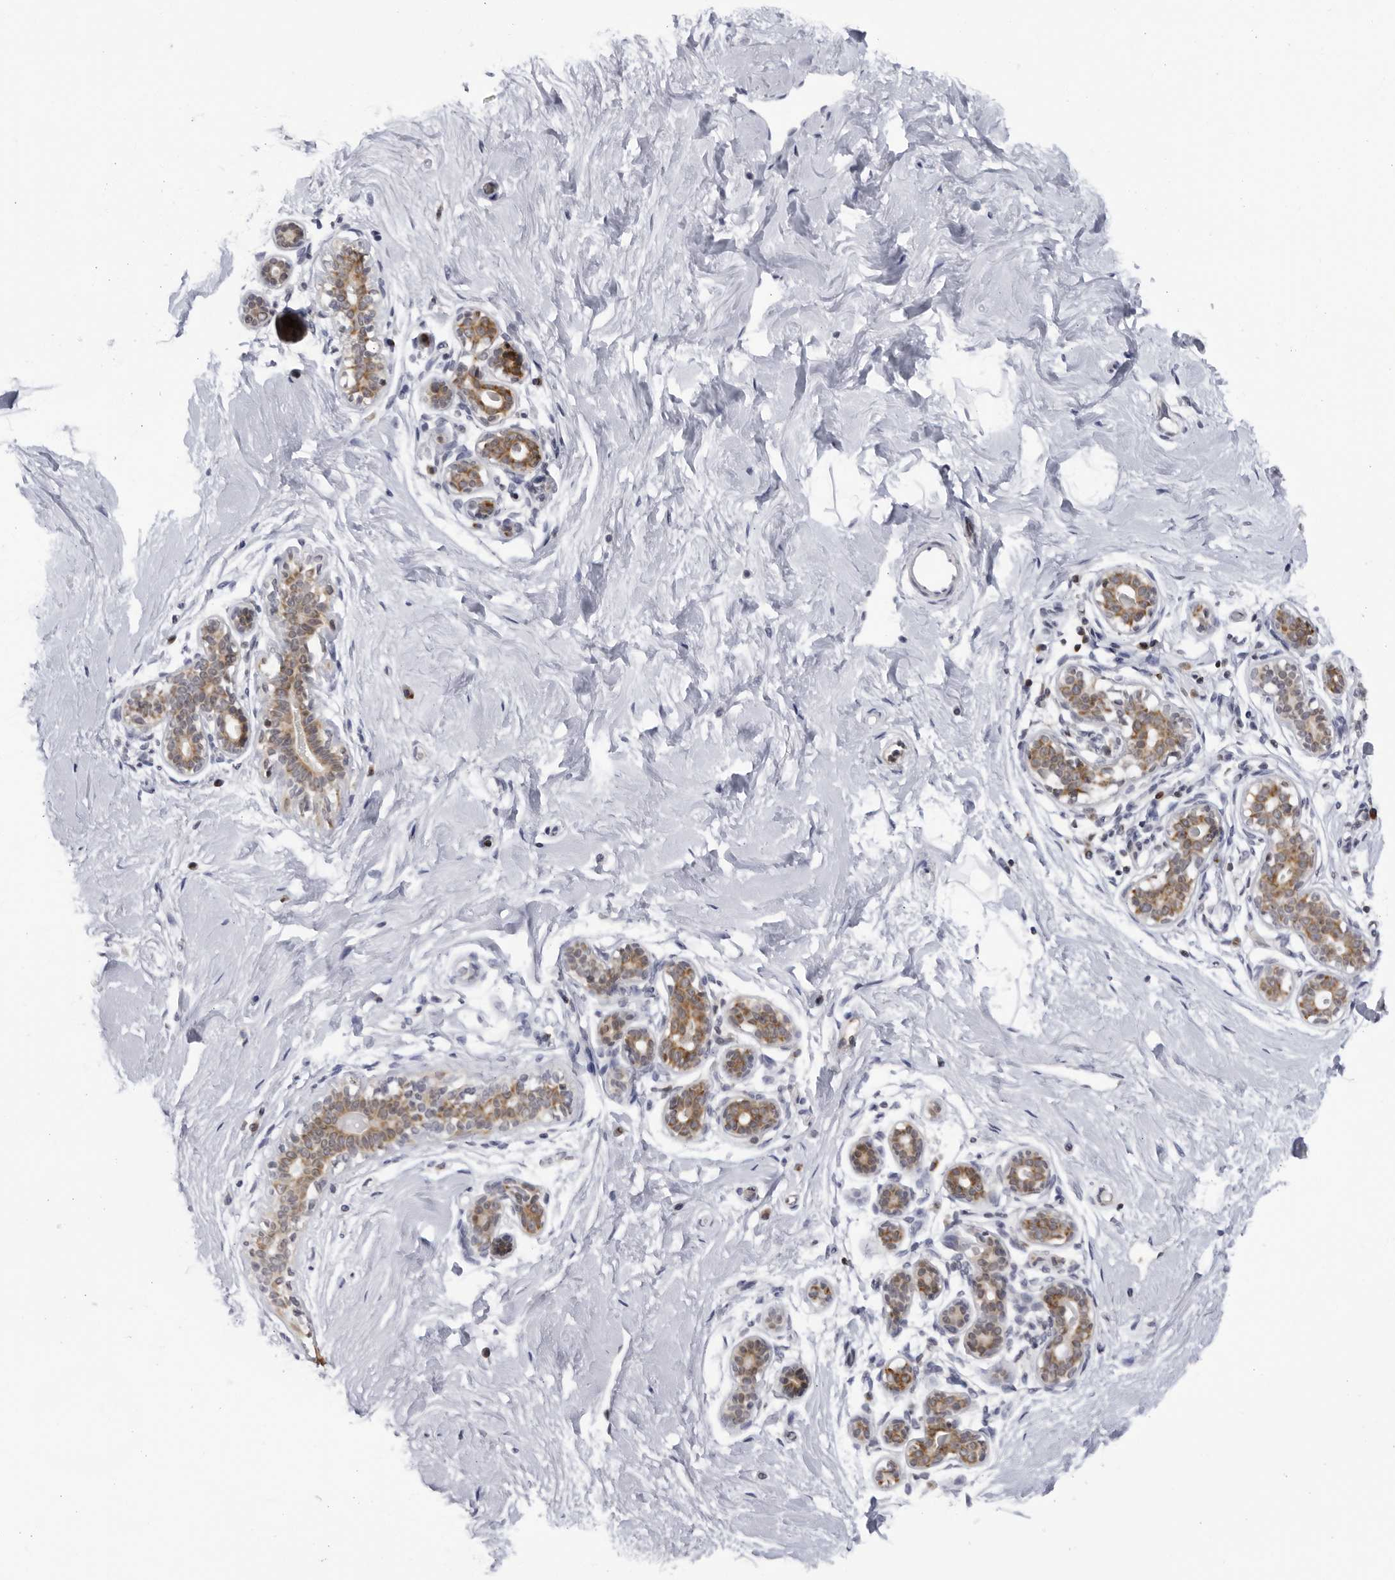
{"staining": {"intensity": "negative", "quantity": "none", "location": "none"}, "tissue": "breast", "cell_type": "Adipocytes", "image_type": "normal", "snomed": [{"axis": "morphology", "description": "Normal tissue, NOS"}, {"axis": "morphology", "description": "Adenoma, NOS"}, {"axis": "topography", "description": "Breast"}], "caption": "This photomicrograph is of benign breast stained with immunohistochemistry to label a protein in brown with the nuclei are counter-stained blue. There is no expression in adipocytes.", "gene": "SLC25A22", "patient": {"sex": "female", "age": 23}}